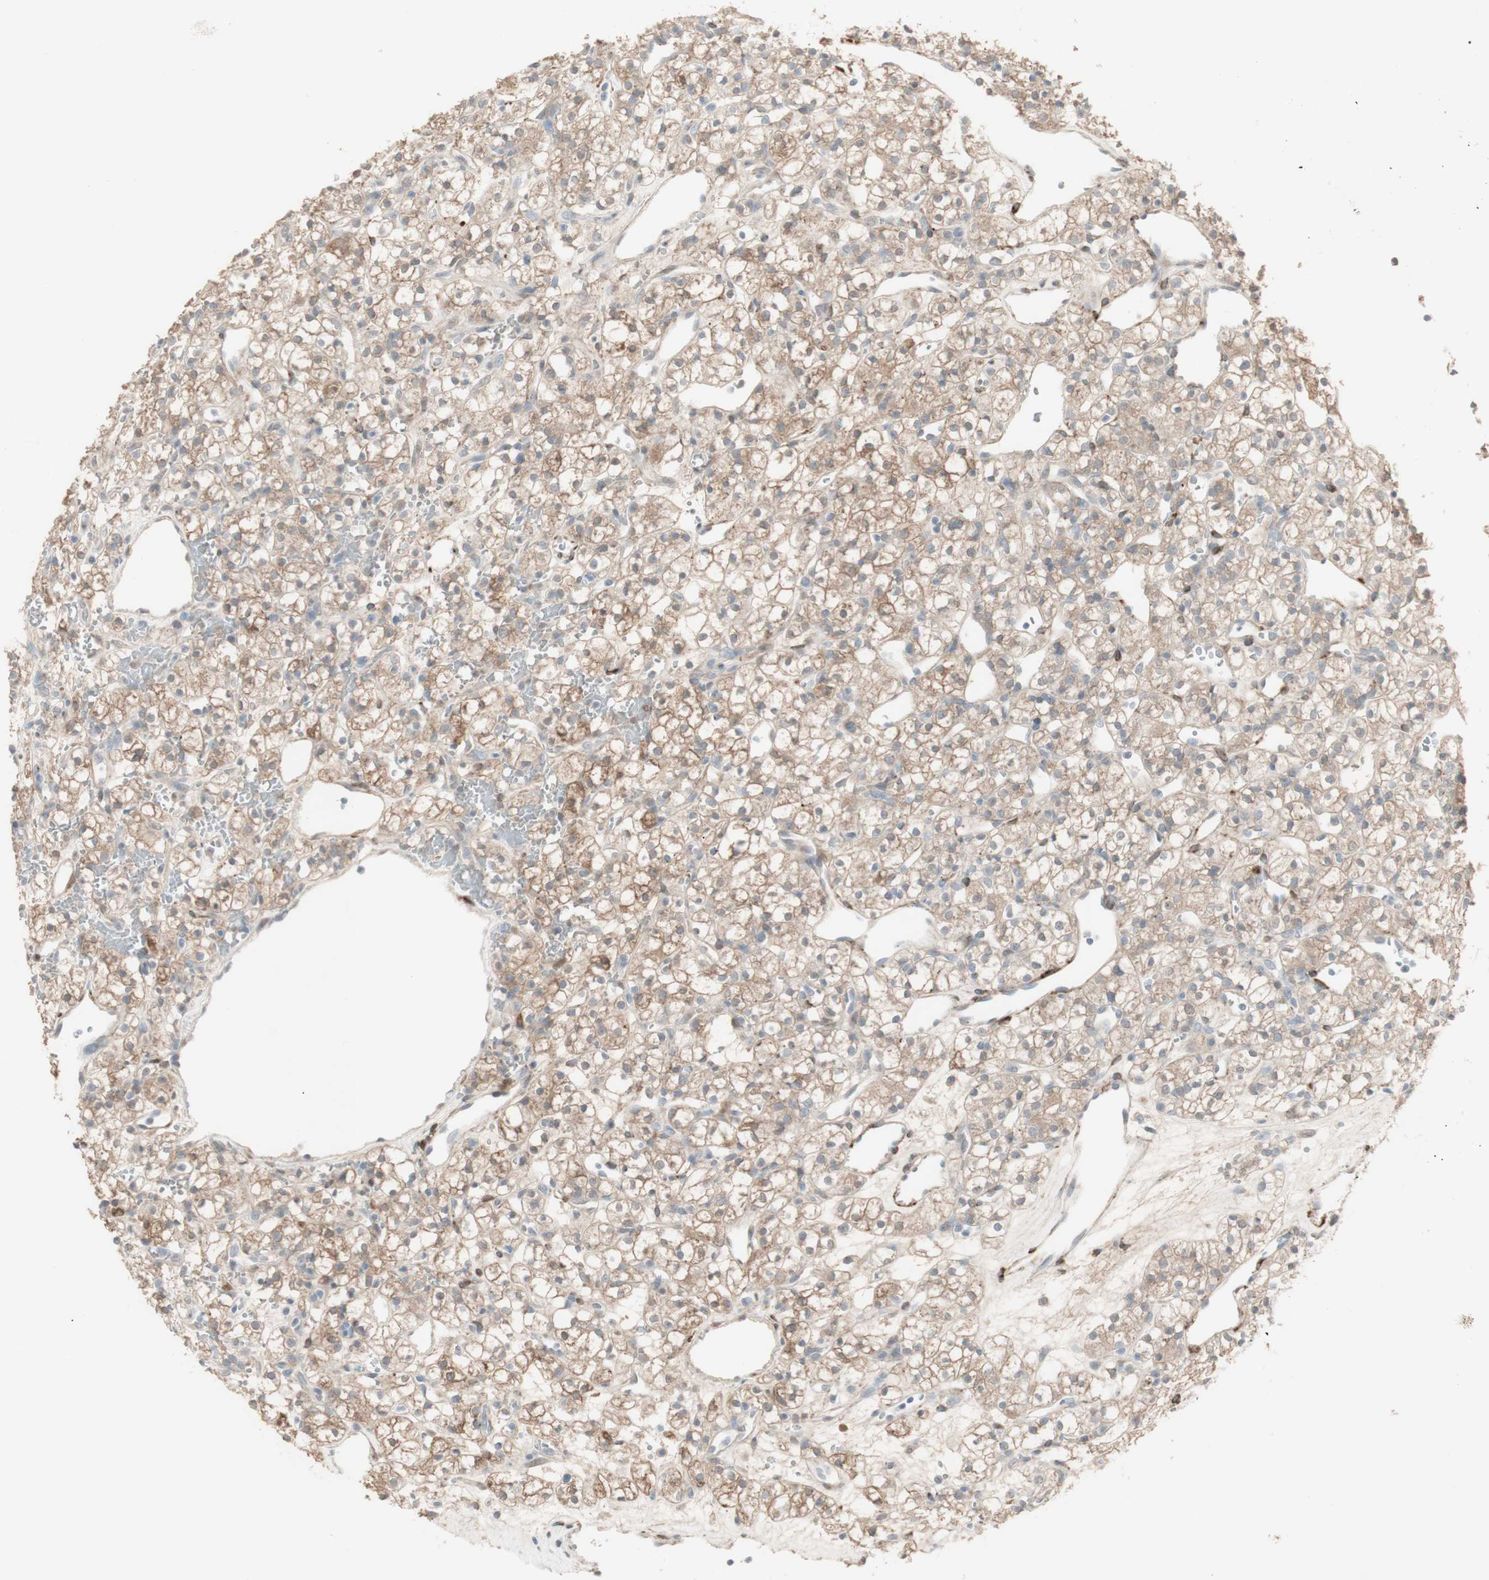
{"staining": {"intensity": "moderate", "quantity": ">75%", "location": "cytoplasmic/membranous"}, "tissue": "renal cancer", "cell_type": "Tumor cells", "image_type": "cancer", "snomed": [{"axis": "morphology", "description": "Adenocarcinoma, NOS"}, {"axis": "topography", "description": "Kidney"}], "caption": "This photomicrograph shows immunohistochemistry (IHC) staining of human renal adenocarcinoma, with medium moderate cytoplasmic/membranous positivity in approximately >75% of tumor cells.", "gene": "MUC3A", "patient": {"sex": "female", "age": 60}}